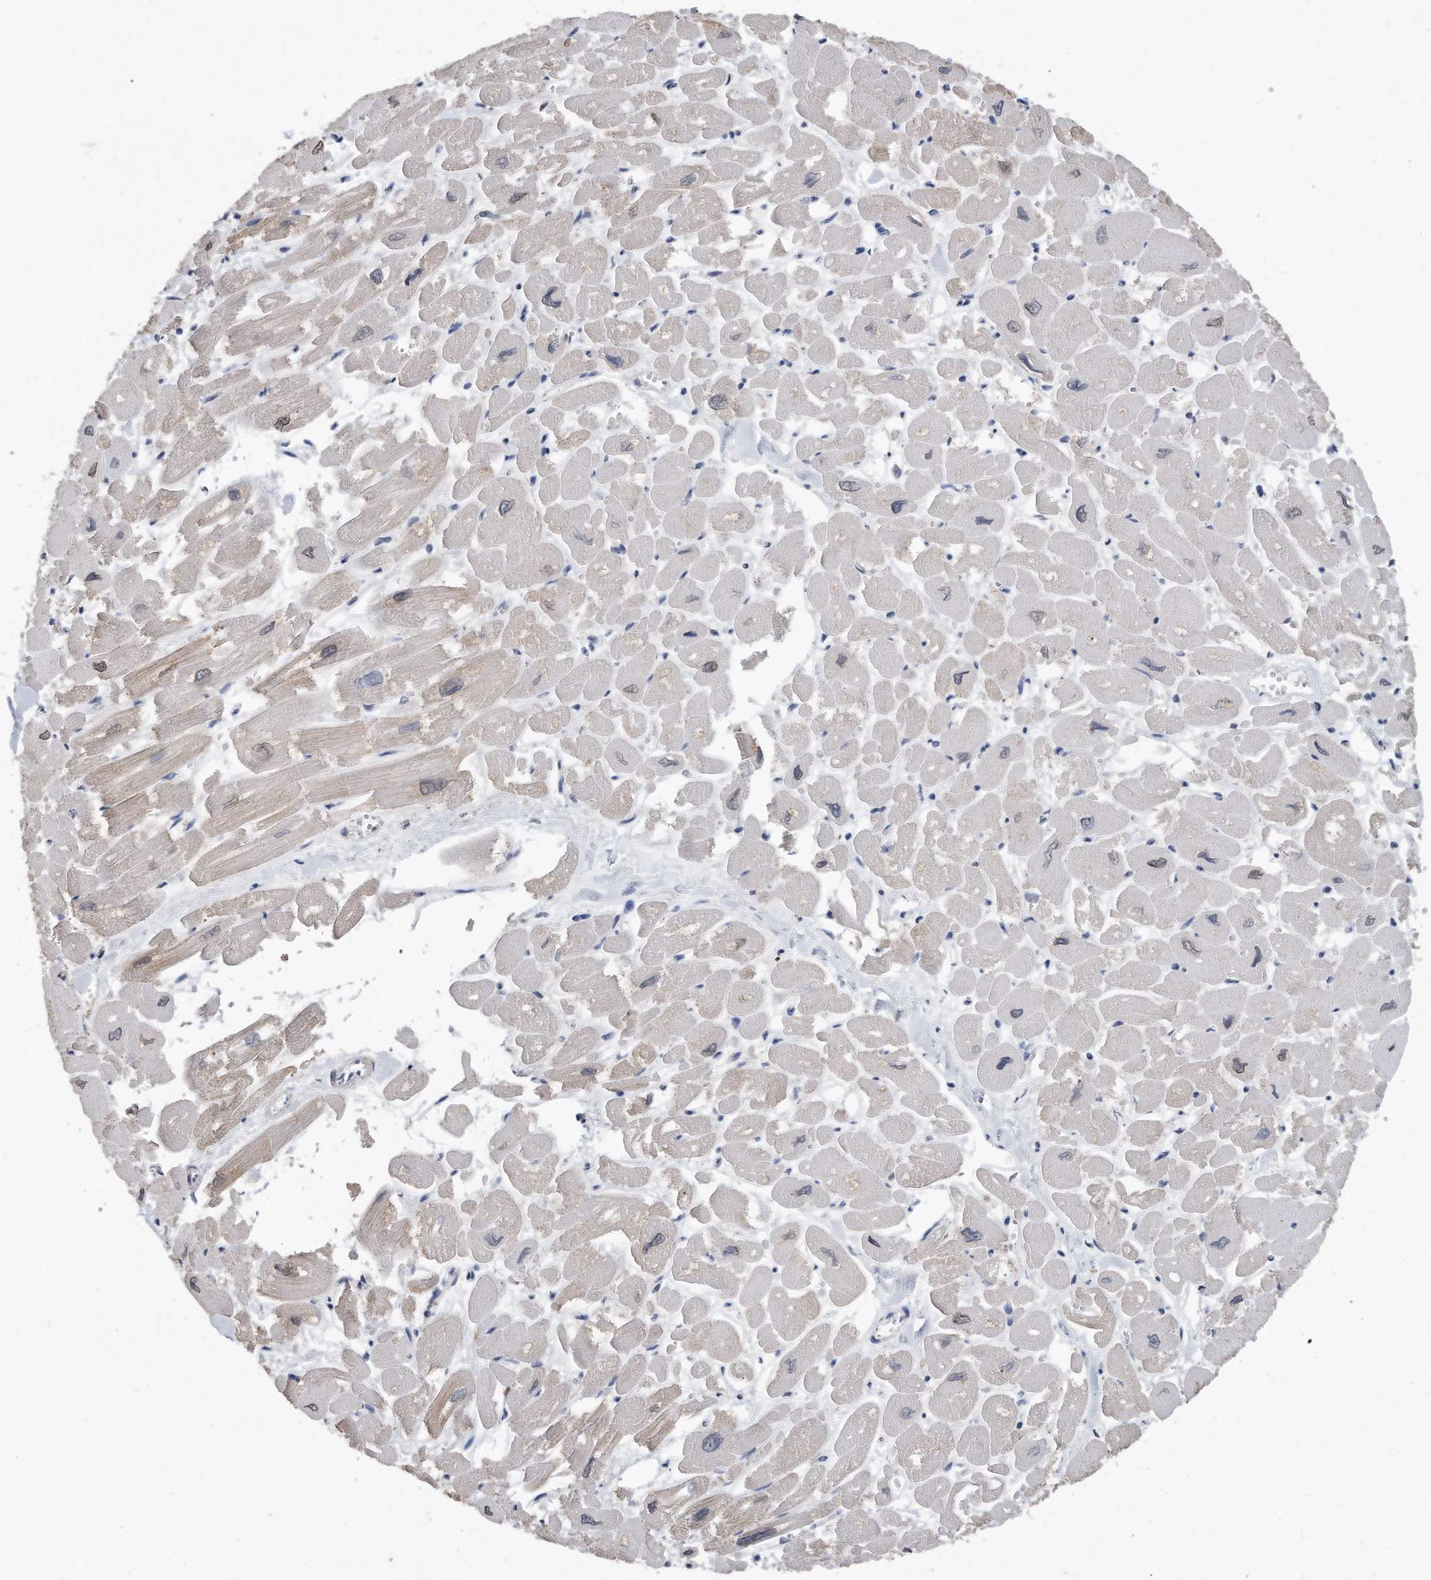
{"staining": {"intensity": "weak", "quantity": "25%-75%", "location": "cytoplasmic/membranous"}, "tissue": "heart muscle", "cell_type": "Cardiomyocytes", "image_type": "normal", "snomed": [{"axis": "morphology", "description": "Normal tissue, NOS"}, {"axis": "topography", "description": "Heart"}], "caption": "Benign heart muscle demonstrates weak cytoplasmic/membranous staining in about 25%-75% of cardiomyocytes.", "gene": "PCNA", "patient": {"sex": "male", "age": 54}}